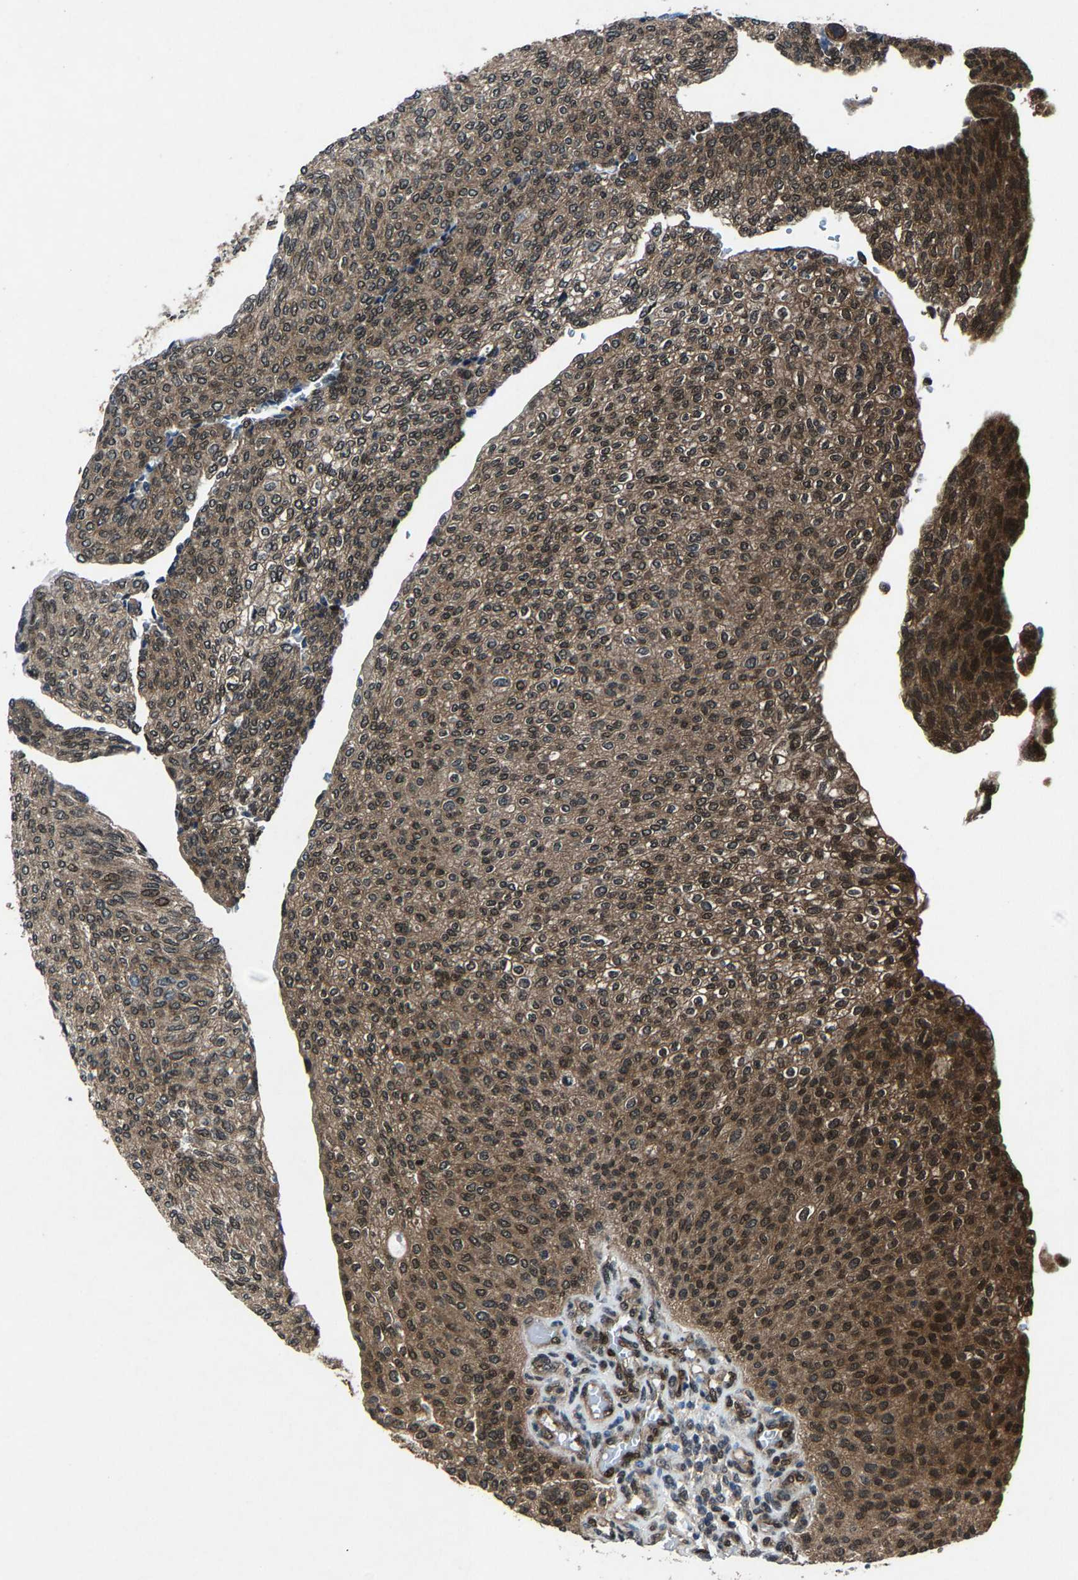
{"staining": {"intensity": "moderate", "quantity": ">75%", "location": "cytoplasmic/membranous,nuclear"}, "tissue": "urothelial cancer", "cell_type": "Tumor cells", "image_type": "cancer", "snomed": [{"axis": "morphology", "description": "Urothelial carcinoma, Low grade"}, {"axis": "topography", "description": "Urinary bladder"}], "caption": "IHC staining of urothelial cancer, which reveals medium levels of moderate cytoplasmic/membranous and nuclear positivity in about >75% of tumor cells indicating moderate cytoplasmic/membranous and nuclear protein positivity. The staining was performed using DAB (3,3'-diaminobenzidine) (brown) for protein detection and nuclei were counterstained in hematoxylin (blue).", "gene": "ATXN3", "patient": {"sex": "female", "age": 79}}